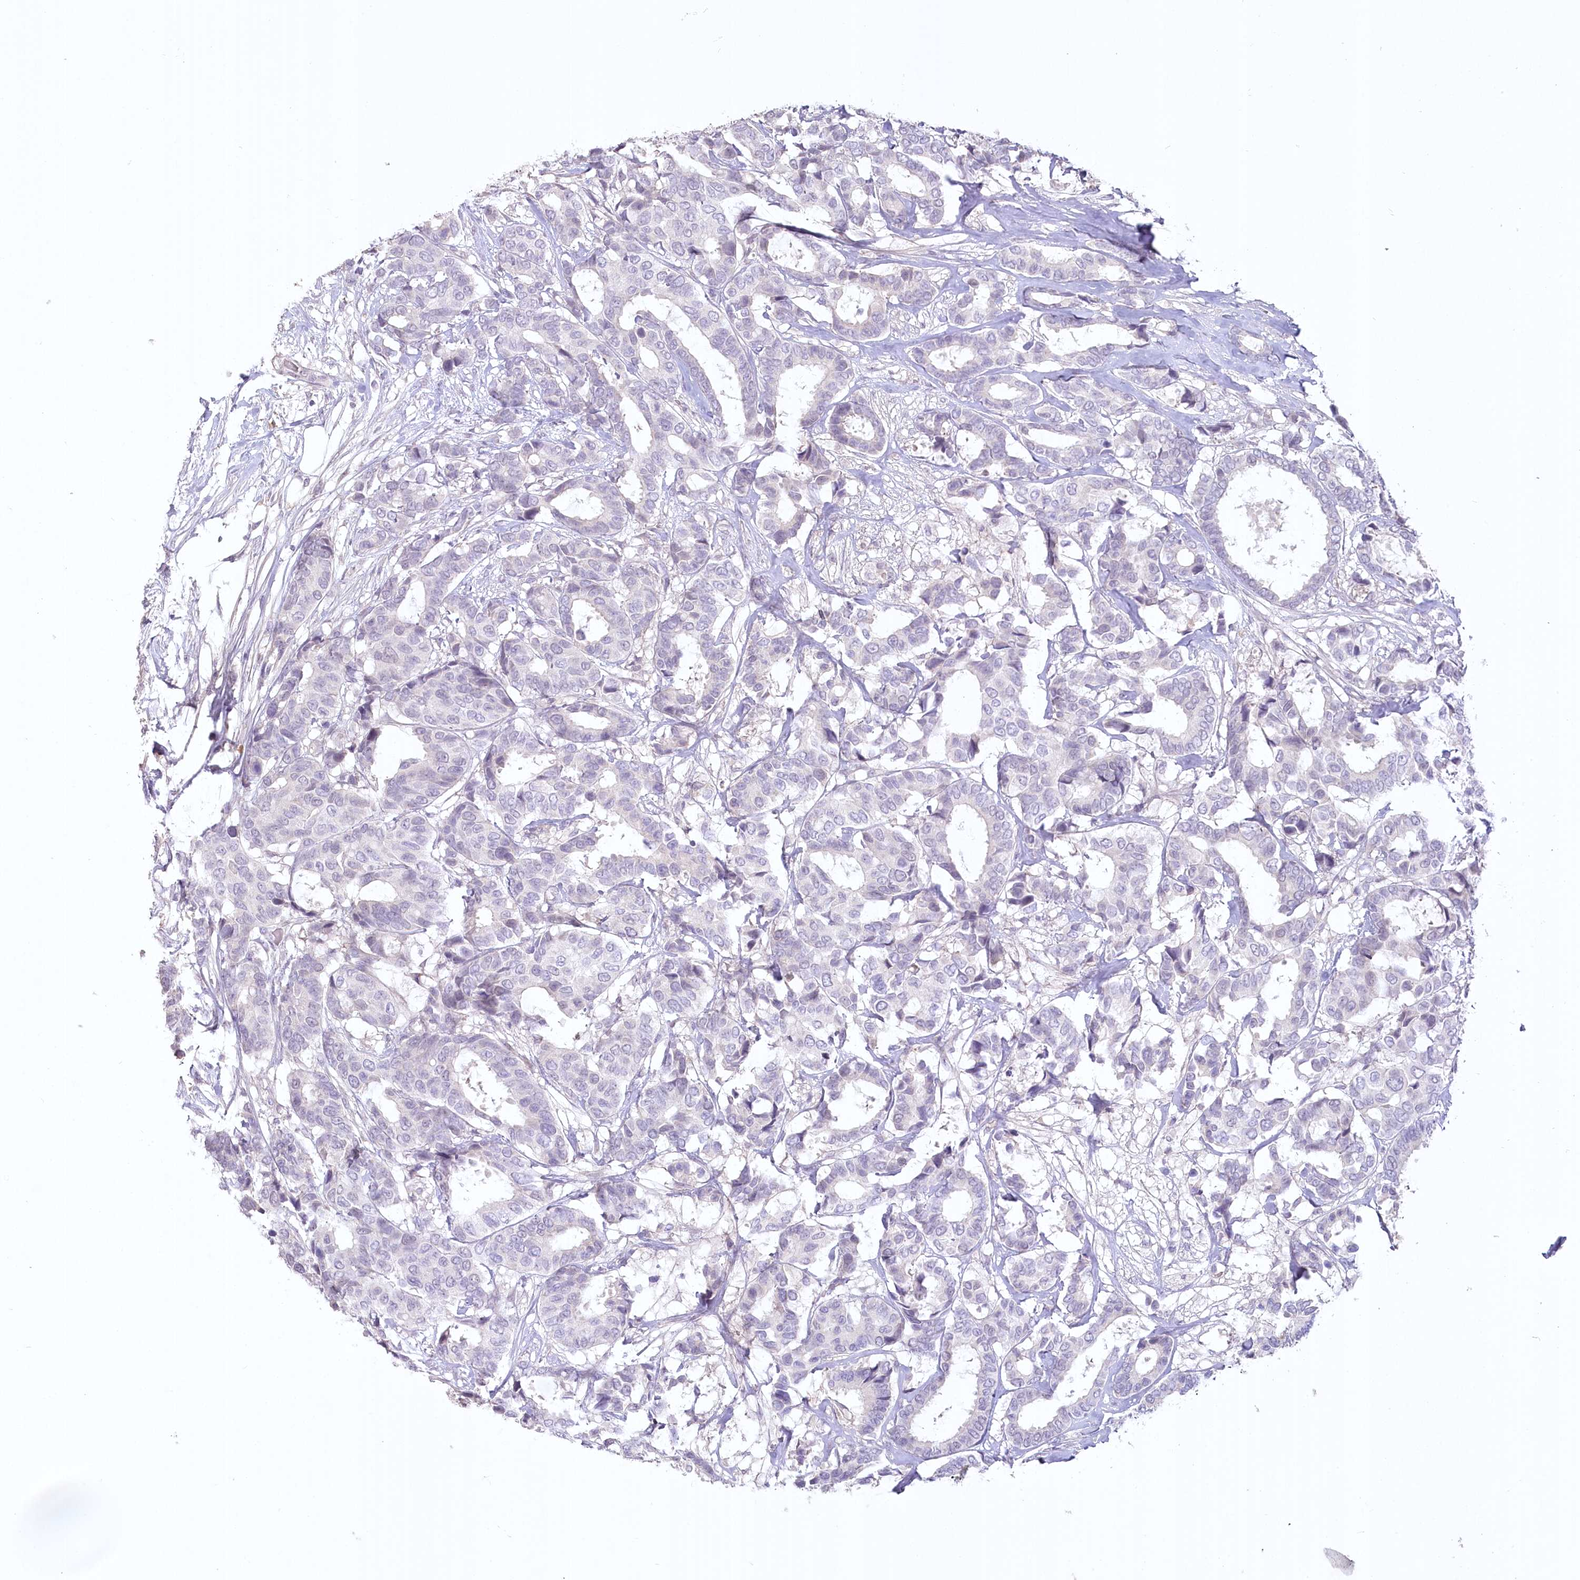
{"staining": {"intensity": "negative", "quantity": "none", "location": "none"}, "tissue": "breast cancer", "cell_type": "Tumor cells", "image_type": "cancer", "snomed": [{"axis": "morphology", "description": "Duct carcinoma"}, {"axis": "topography", "description": "Breast"}], "caption": "The histopathology image demonstrates no significant expression in tumor cells of invasive ductal carcinoma (breast).", "gene": "USP11", "patient": {"sex": "female", "age": 87}}